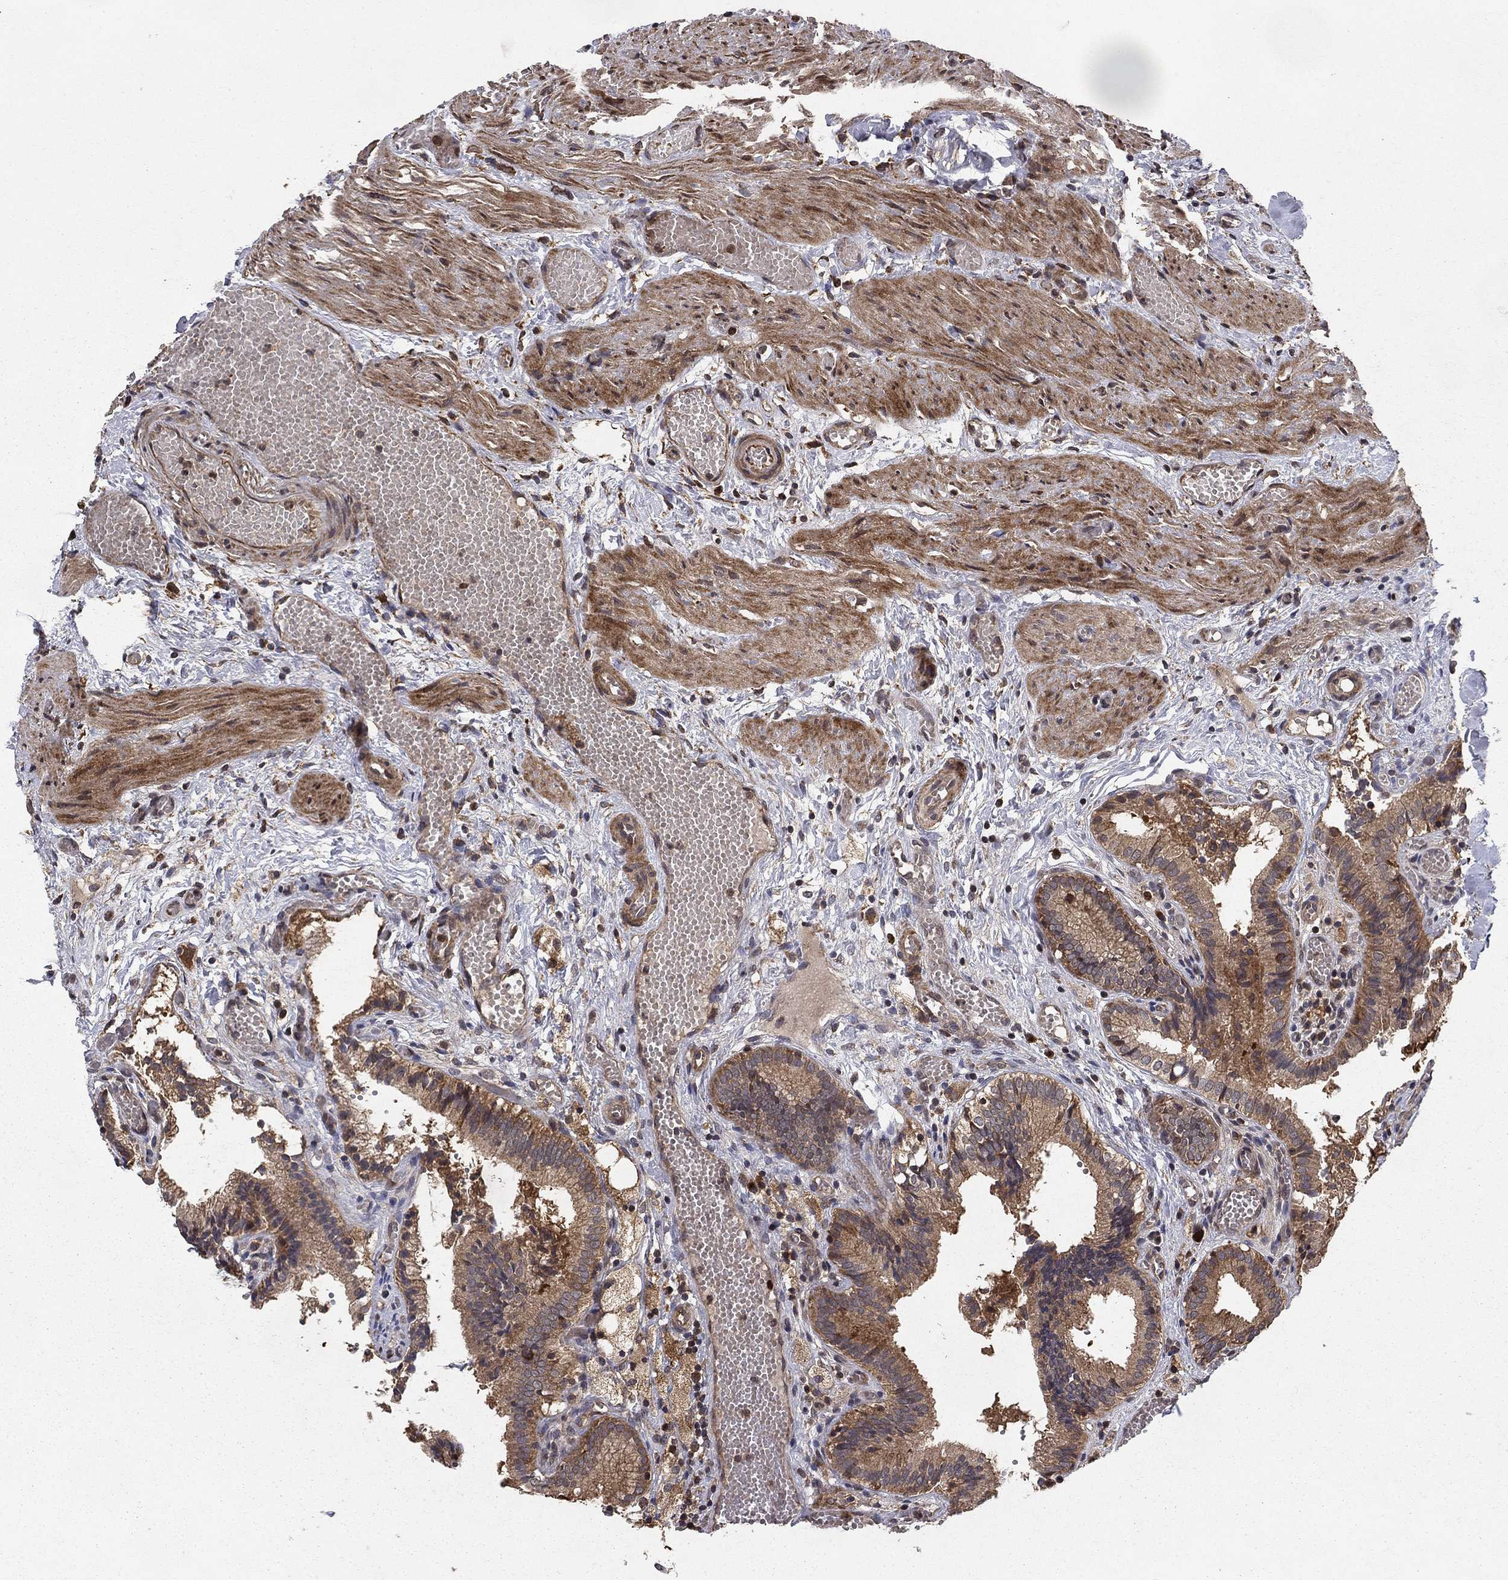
{"staining": {"intensity": "moderate", "quantity": ">75%", "location": "cytoplasmic/membranous"}, "tissue": "gallbladder", "cell_type": "Glandular cells", "image_type": "normal", "snomed": [{"axis": "morphology", "description": "Normal tissue, NOS"}, {"axis": "topography", "description": "Gallbladder"}], "caption": "Gallbladder stained with a brown dye reveals moderate cytoplasmic/membranous positive expression in about >75% of glandular cells.", "gene": "BABAM2", "patient": {"sex": "female", "age": 24}}